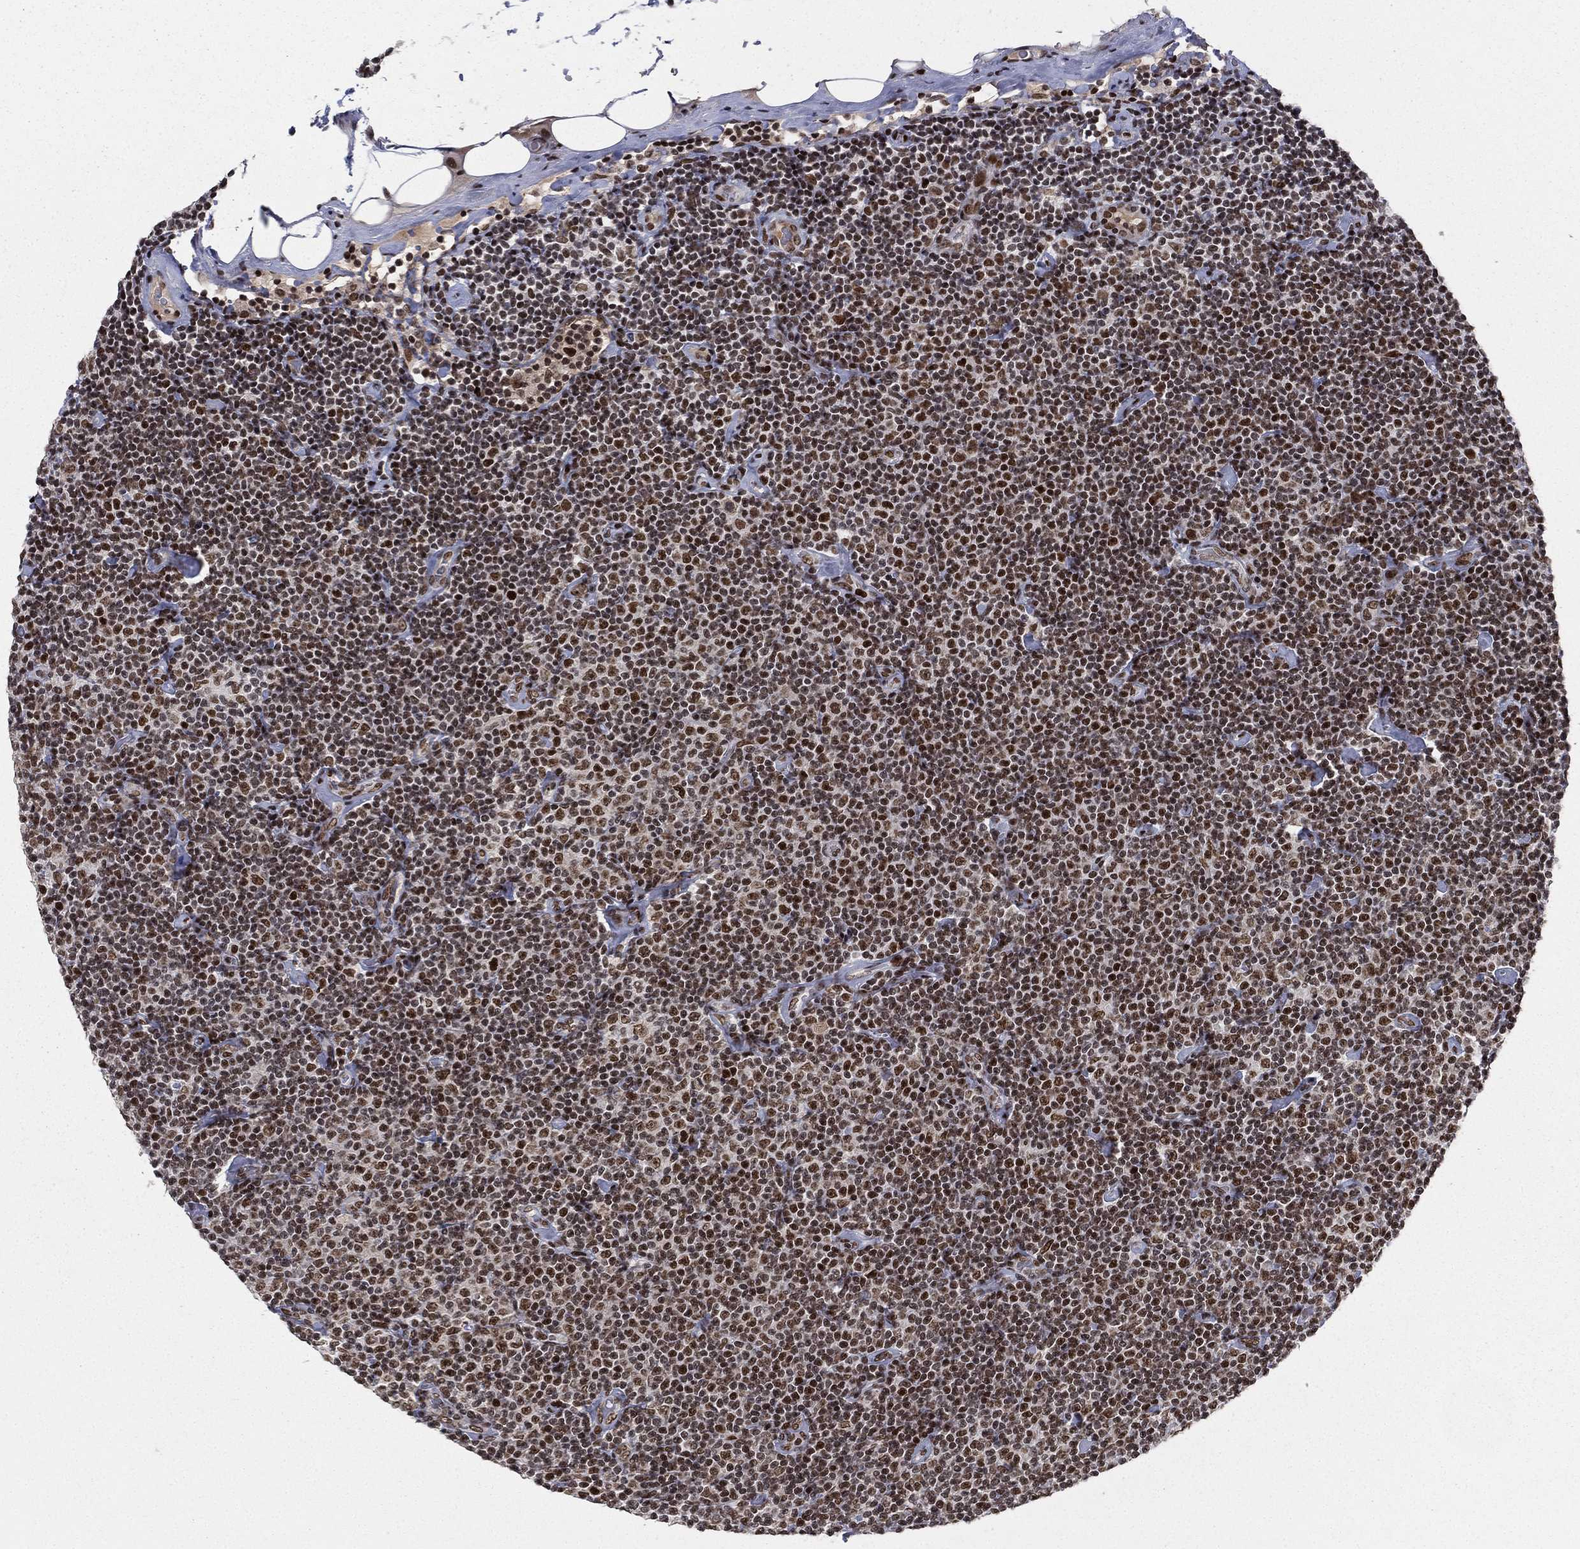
{"staining": {"intensity": "strong", "quantity": ">75%", "location": "nuclear"}, "tissue": "lymphoma", "cell_type": "Tumor cells", "image_type": "cancer", "snomed": [{"axis": "morphology", "description": "Malignant lymphoma, non-Hodgkin's type, Low grade"}, {"axis": "topography", "description": "Lymph node"}], "caption": "Human low-grade malignant lymphoma, non-Hodgkin's type stained for a protein (brown) exhibits strong nuclear positive staining in about >75% of tumor cells.", "gene": "RTF1", "patient": {"sex": "male", "age": 81}}